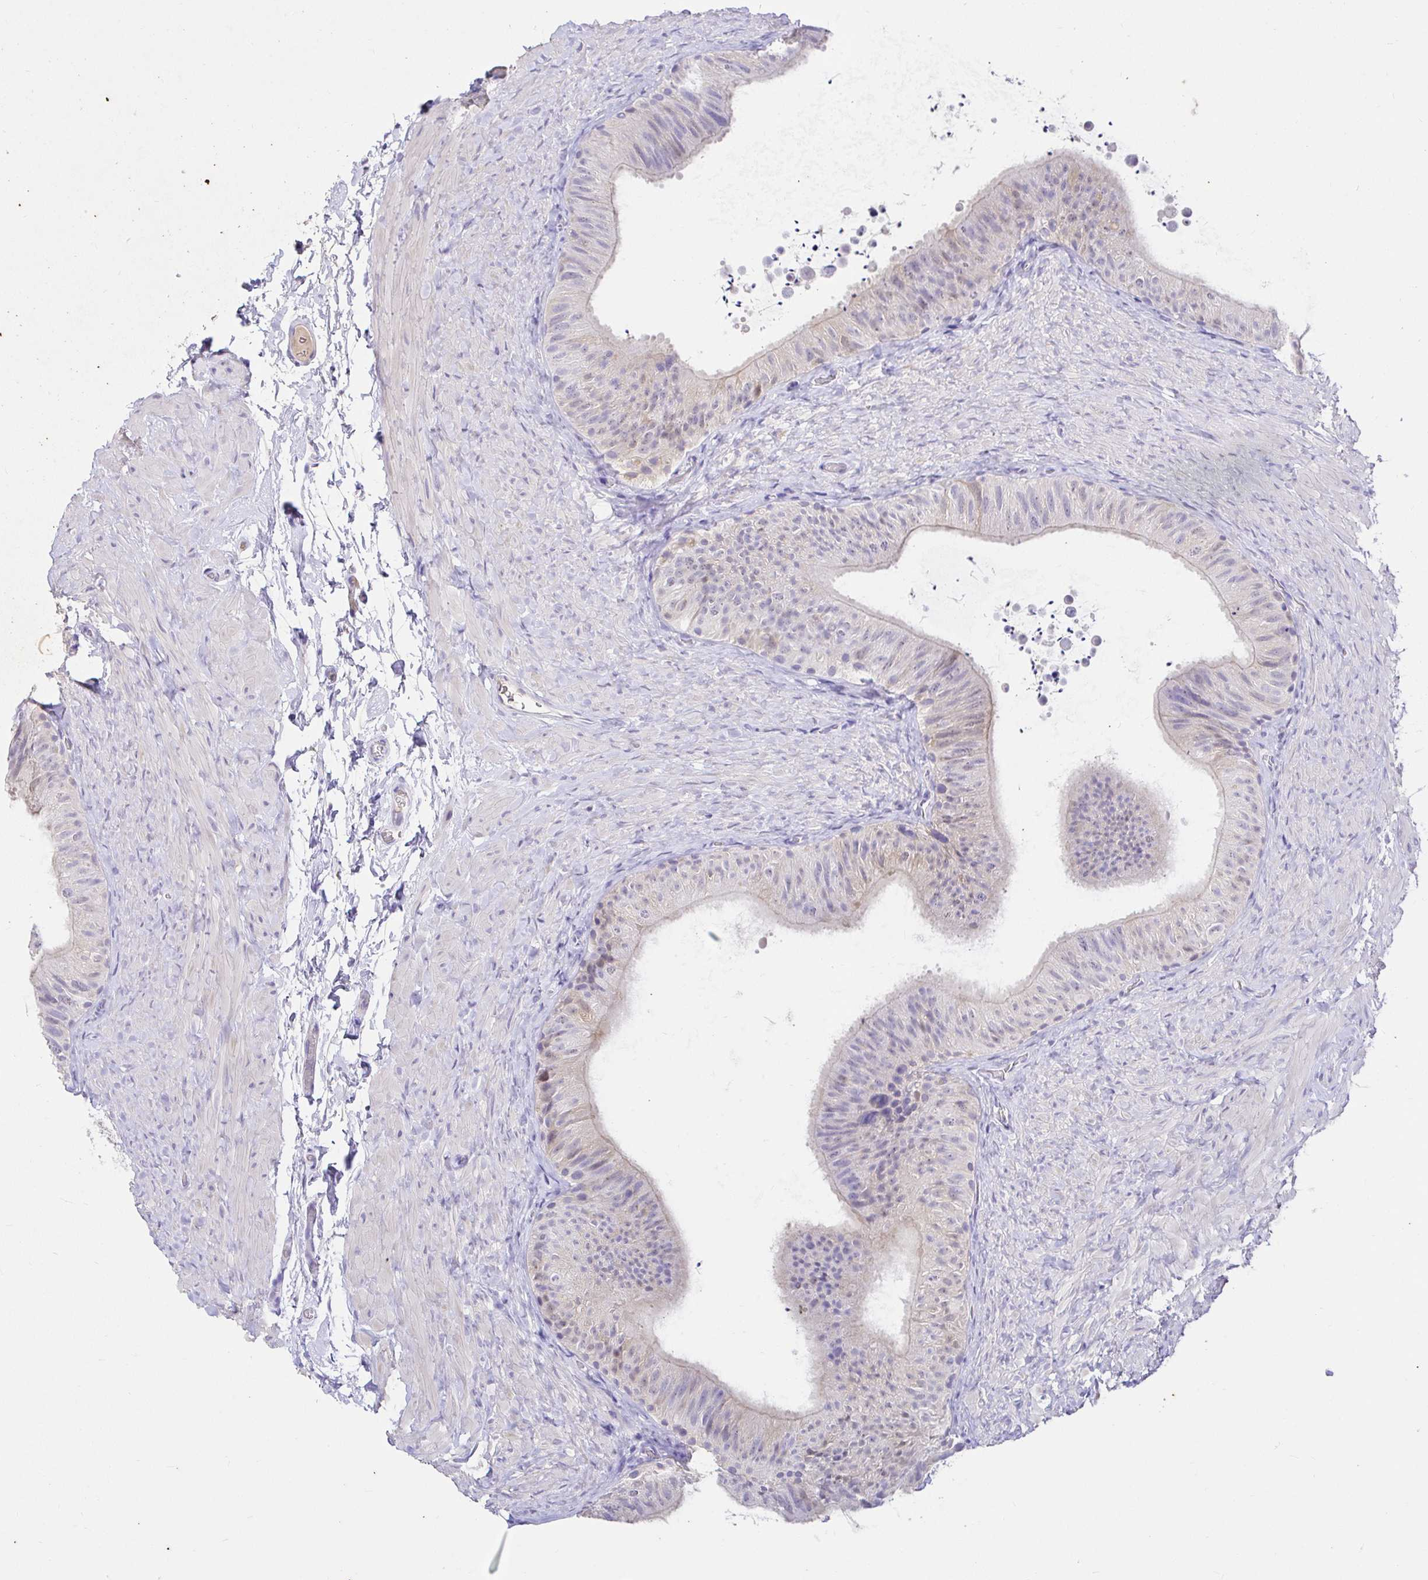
{"staining": {"intensity": "negative", "quantity": "none", "location": "none"}, "tissue": "epididymis", "cell_type": "Glandular cells", "image_type": "normal", "snomed": [{"axis": "morphology", "description": "Normal tissue, NOS"}, {"axis": "topography", "description": "Epididymis, spermatic cord, NOS"}, {"axis": "topography", "description": "Epididymis"}], "caption": "The photomicrograph reveals no staining of glandular cells in benign epididymis.", "gene": "CDO1", "patient": {"sex": "male", "age": 31}}